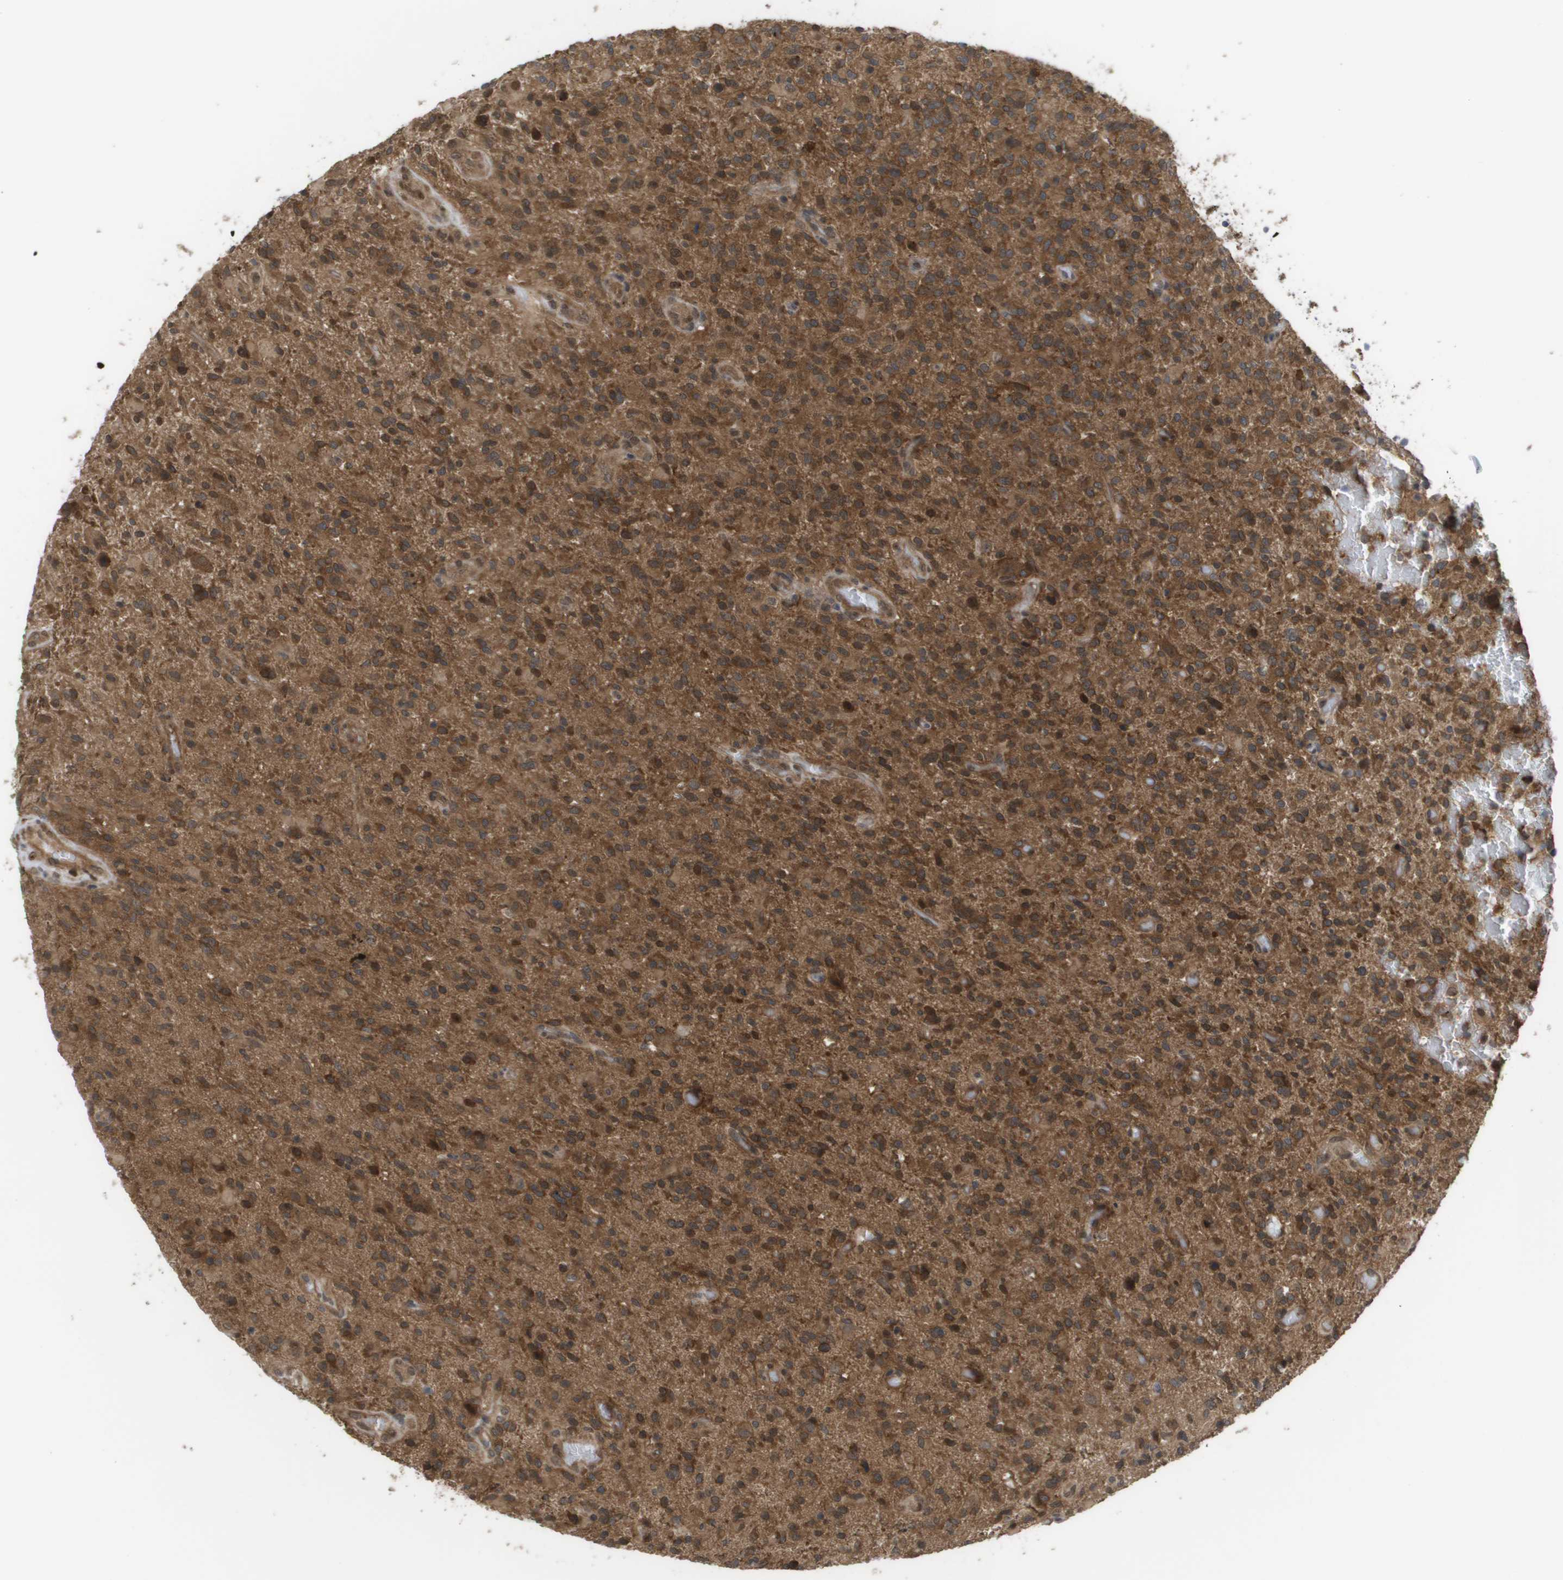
{"staining": {"intensity": "moderate", "quantity": ">75%", "location": "cytoplasmic/membranous,nuclear"}, "tissue": "glioma", "cell_type": "Tumor cells", "image_type": "cancer", "snomed": [{"axis": "morphology", "description": "Glioma, malignant, High grade"}, {"axis": "topography", "description": "Brain"}], "caption": "A medium amount of moderate cytoplasmic/membranous and nuclear expression is identified in about >75% of tumor cells in malignant glioma (high-grade) tissue. The staining is performed using DAB brown chromogen to label protein expression. The nuclei are counter-stained blue using hematoxylin.", "gene": "CTPS2", "patient": {"sex": "male", "age": 71}}